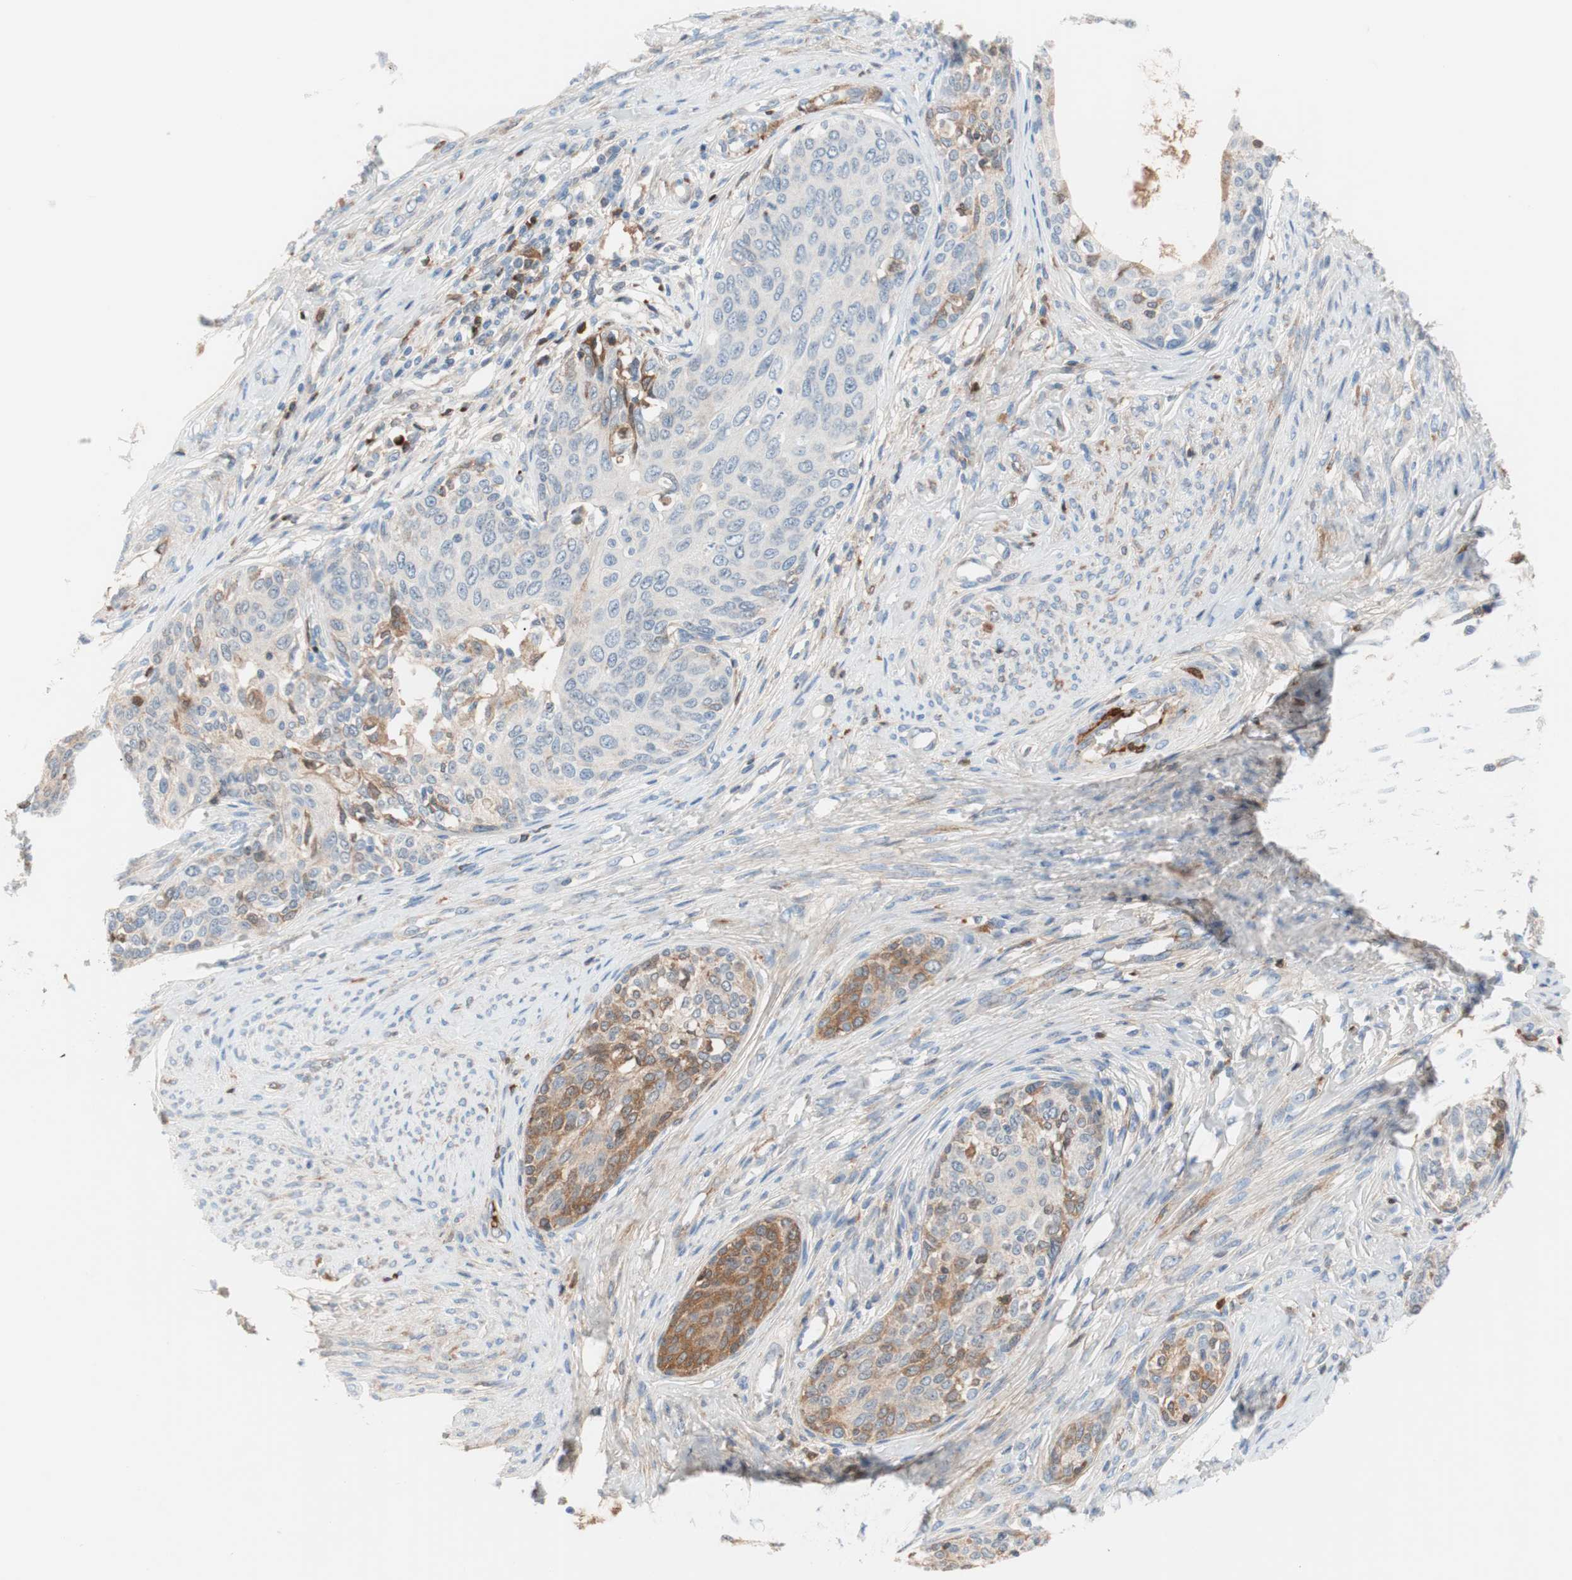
{"staining": {"intensity": "weak", "quantity": "<25%", "location": "cytoplasmic/membranous"}, "tissue": "cervical cancer", "cell_type": "Tumor cells", "image_type": "cancer", "snomed": [{"axis": "morphology", "description": "Squamous cell carcinoma, NOS"}, {"axis": "morphology", "description": "Adenocarcinoma, NOS"}, {"axis": "topography", "description": "Cervix"}], "caption": "An image of human cervical cancer (squamous cell carcinoma) is negative for staining in tumor cells. The staining was performed using DAB to visualize the protein expression in brown, while the nuclei were stained in blue with hematoxylin (Magnification: 20x).", "gene": "RBP4", "patient": {"sex": "female", "age": 52}}